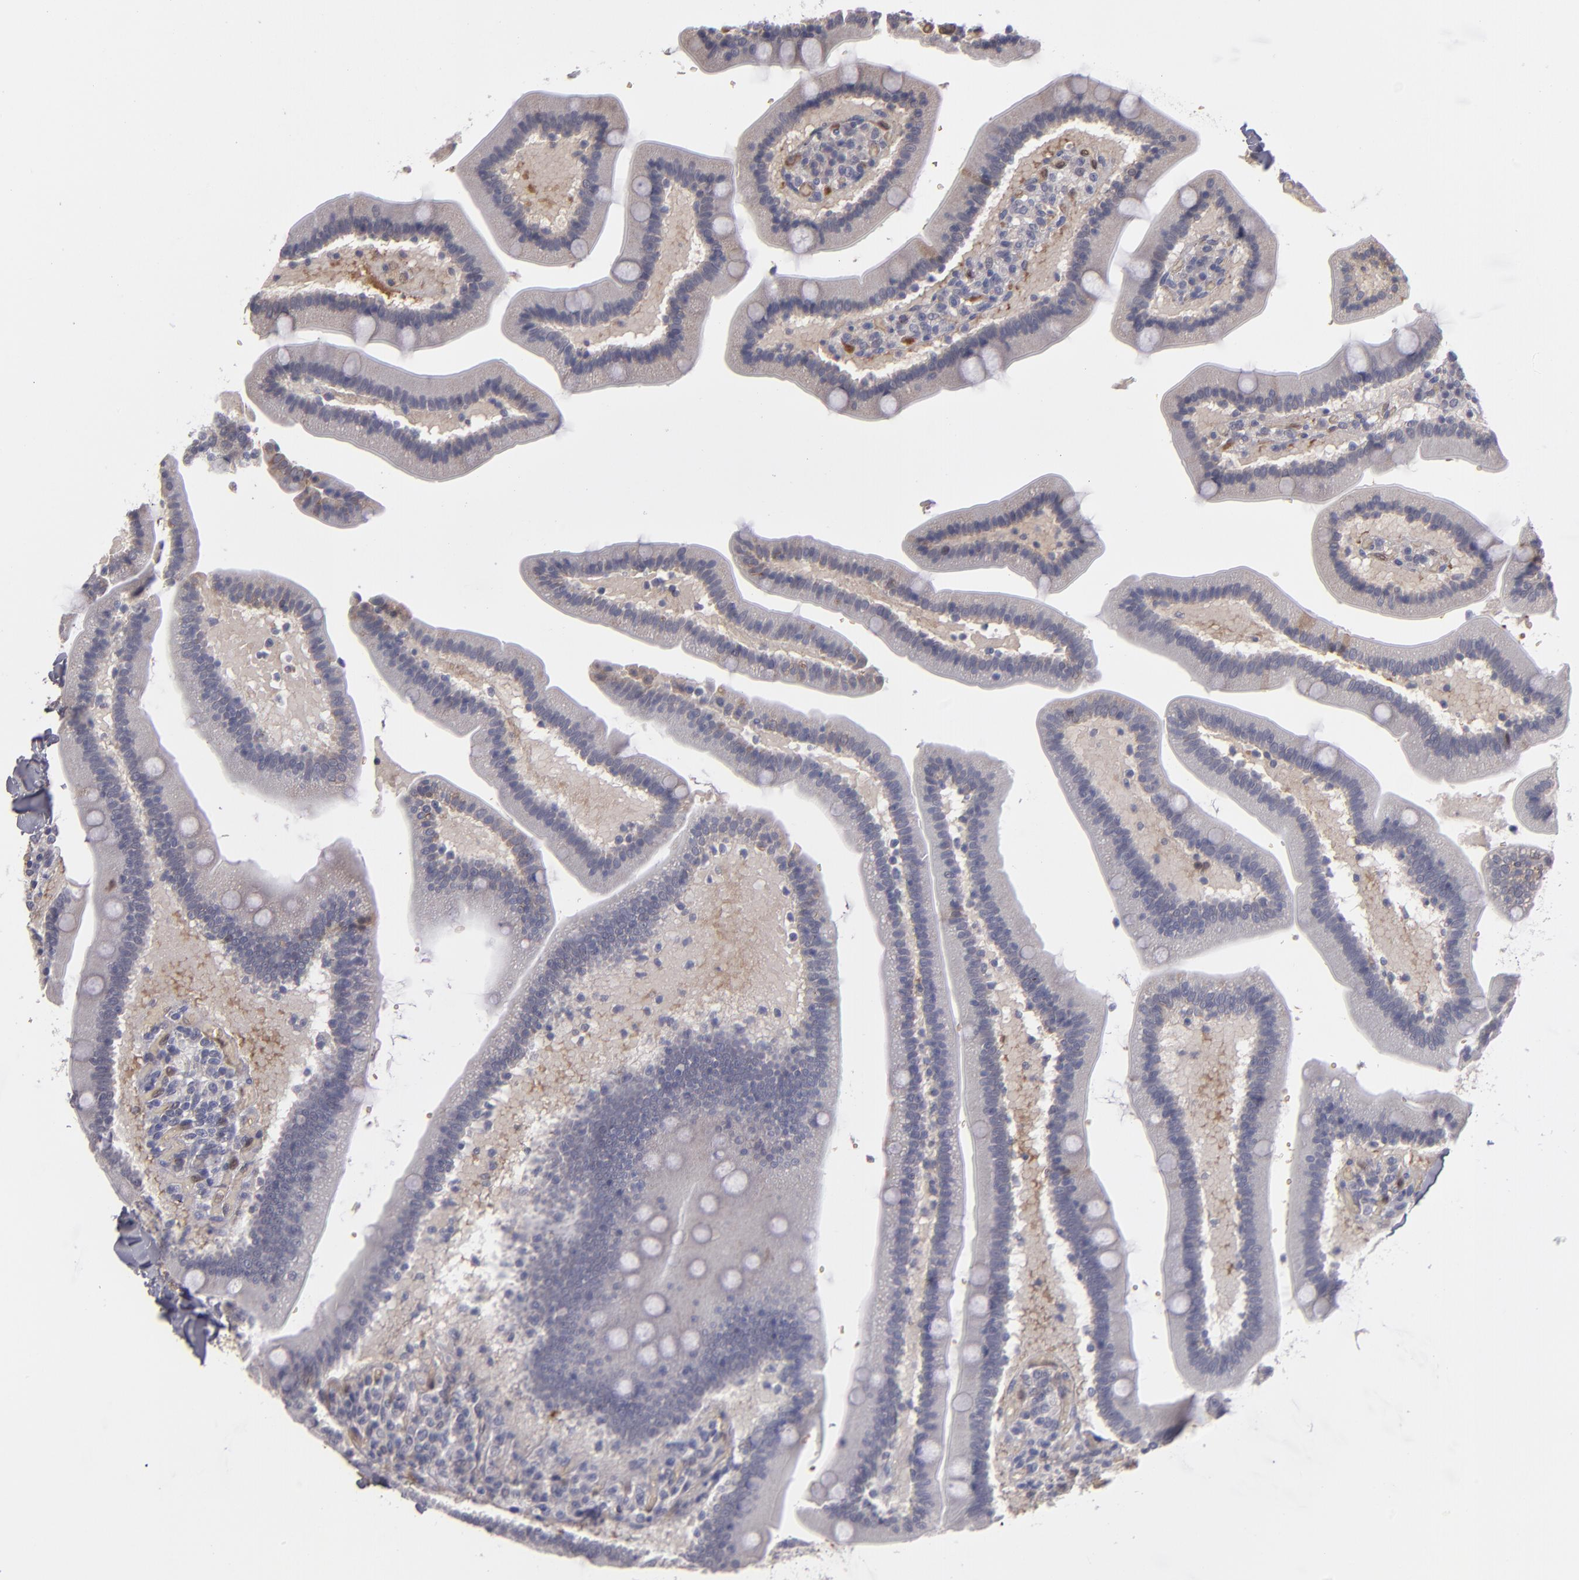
{"staining": {"intensity": "negative", "quantity": "none", "location": "none"}, "tissue": "duodenum", "cell_type": "Glandular cells", "image_type": "normal", "snomed": [{"axis": "morphology", "description": "Normal tissue, NOS"}, {"axis": "topography", "description": "Duodenum"}], "caption": "Protein analysis of normal duodenum shows no significant expression in glandular cells.", "gene": "ITIH4", "patient": {"sex": "male", "age": 66}}